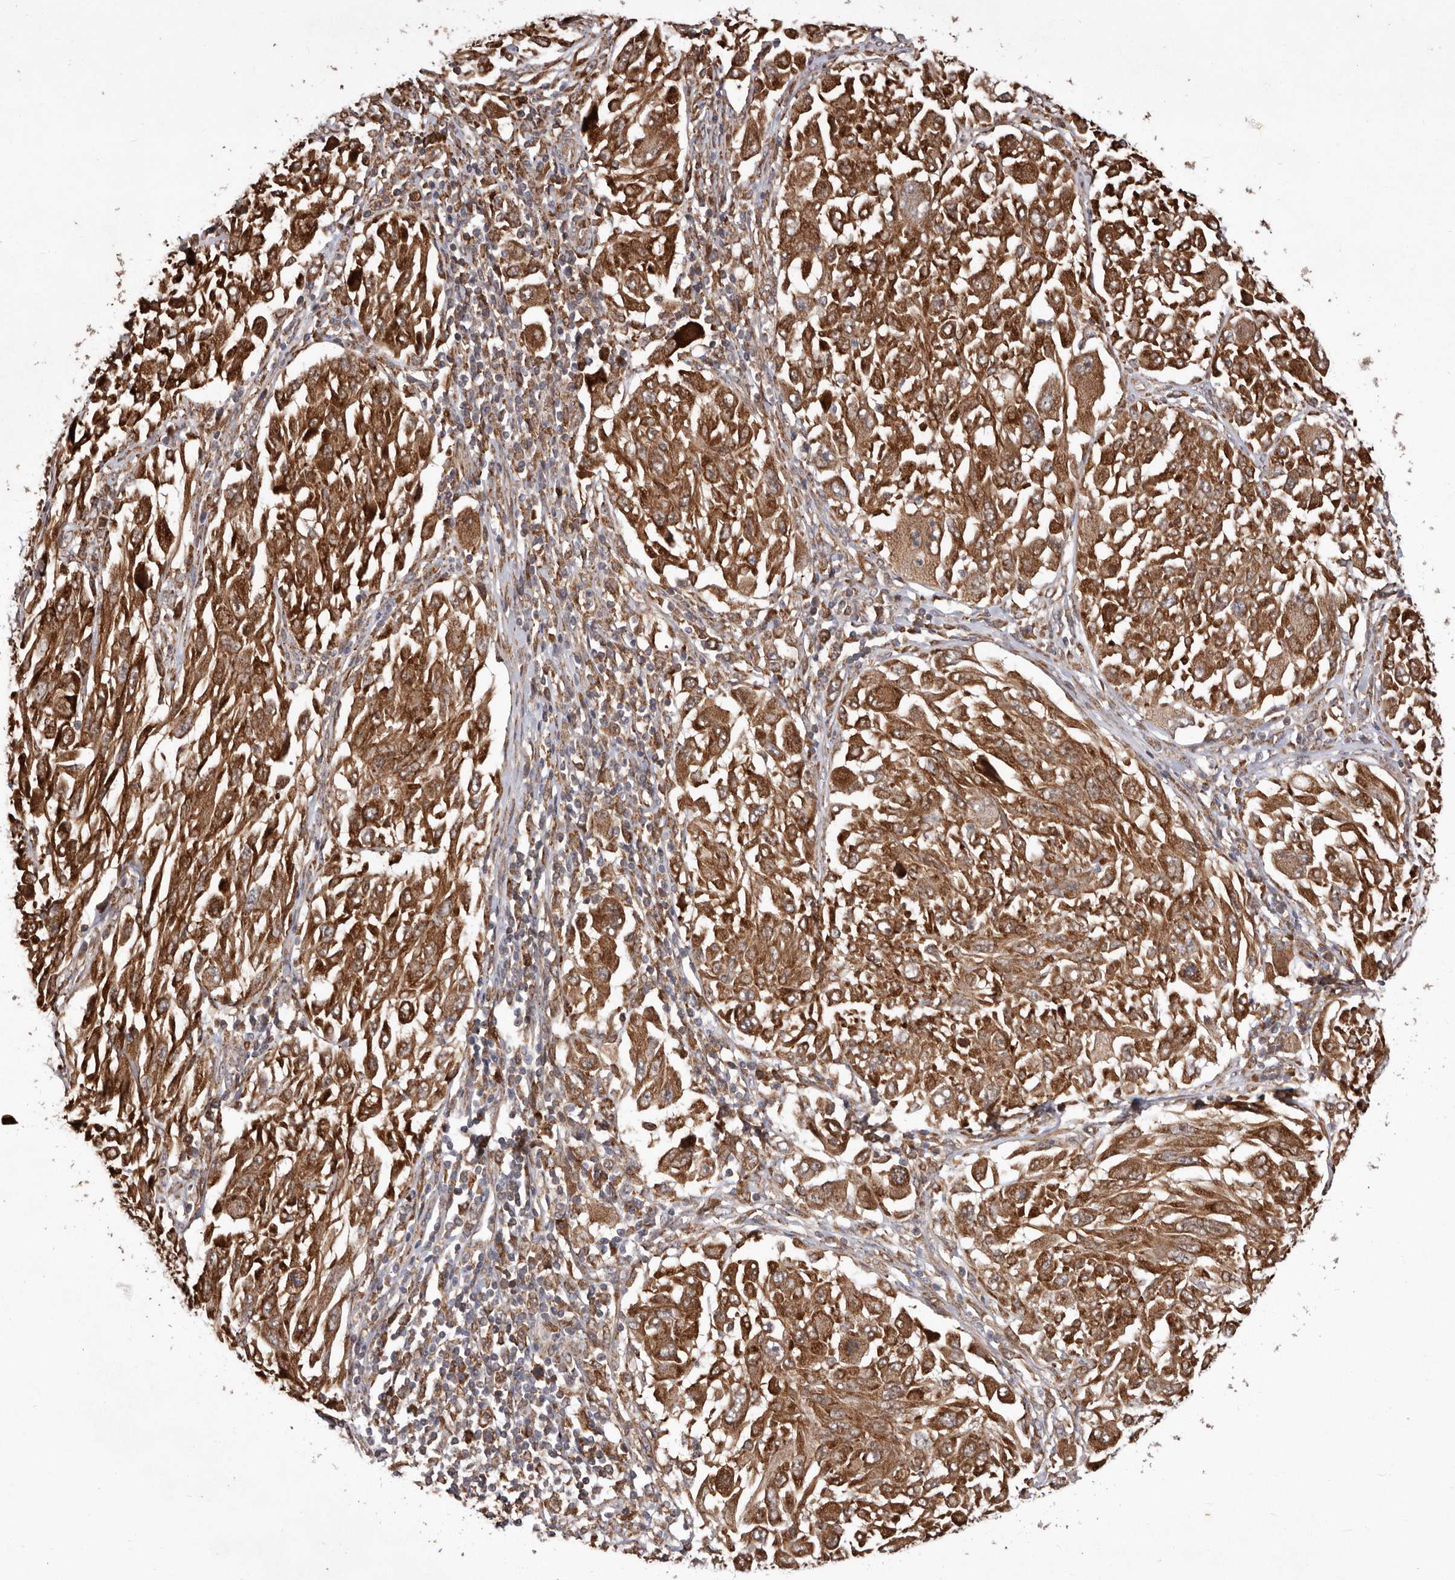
{"staining": {"intensity": "strong", "quantity": ">75%", "location": "cytoplasmic/membranous"}, "tissue": "melanoma", "cell_type": "Tumor cells", "image_type": "cancer", "snomed": [{"axis": "morphology", "description": "Malignant melanoma, NOS"}, {"axis": "topography", "description": "Skin"}], "caption": "A high amount of strong cytoplasmic/membranous positivity is appreciated in approximately >75% of tumor cells in melanoma tissue.", "gene": "RRM2B", "patient": {"sex": "female", "age": 91}}